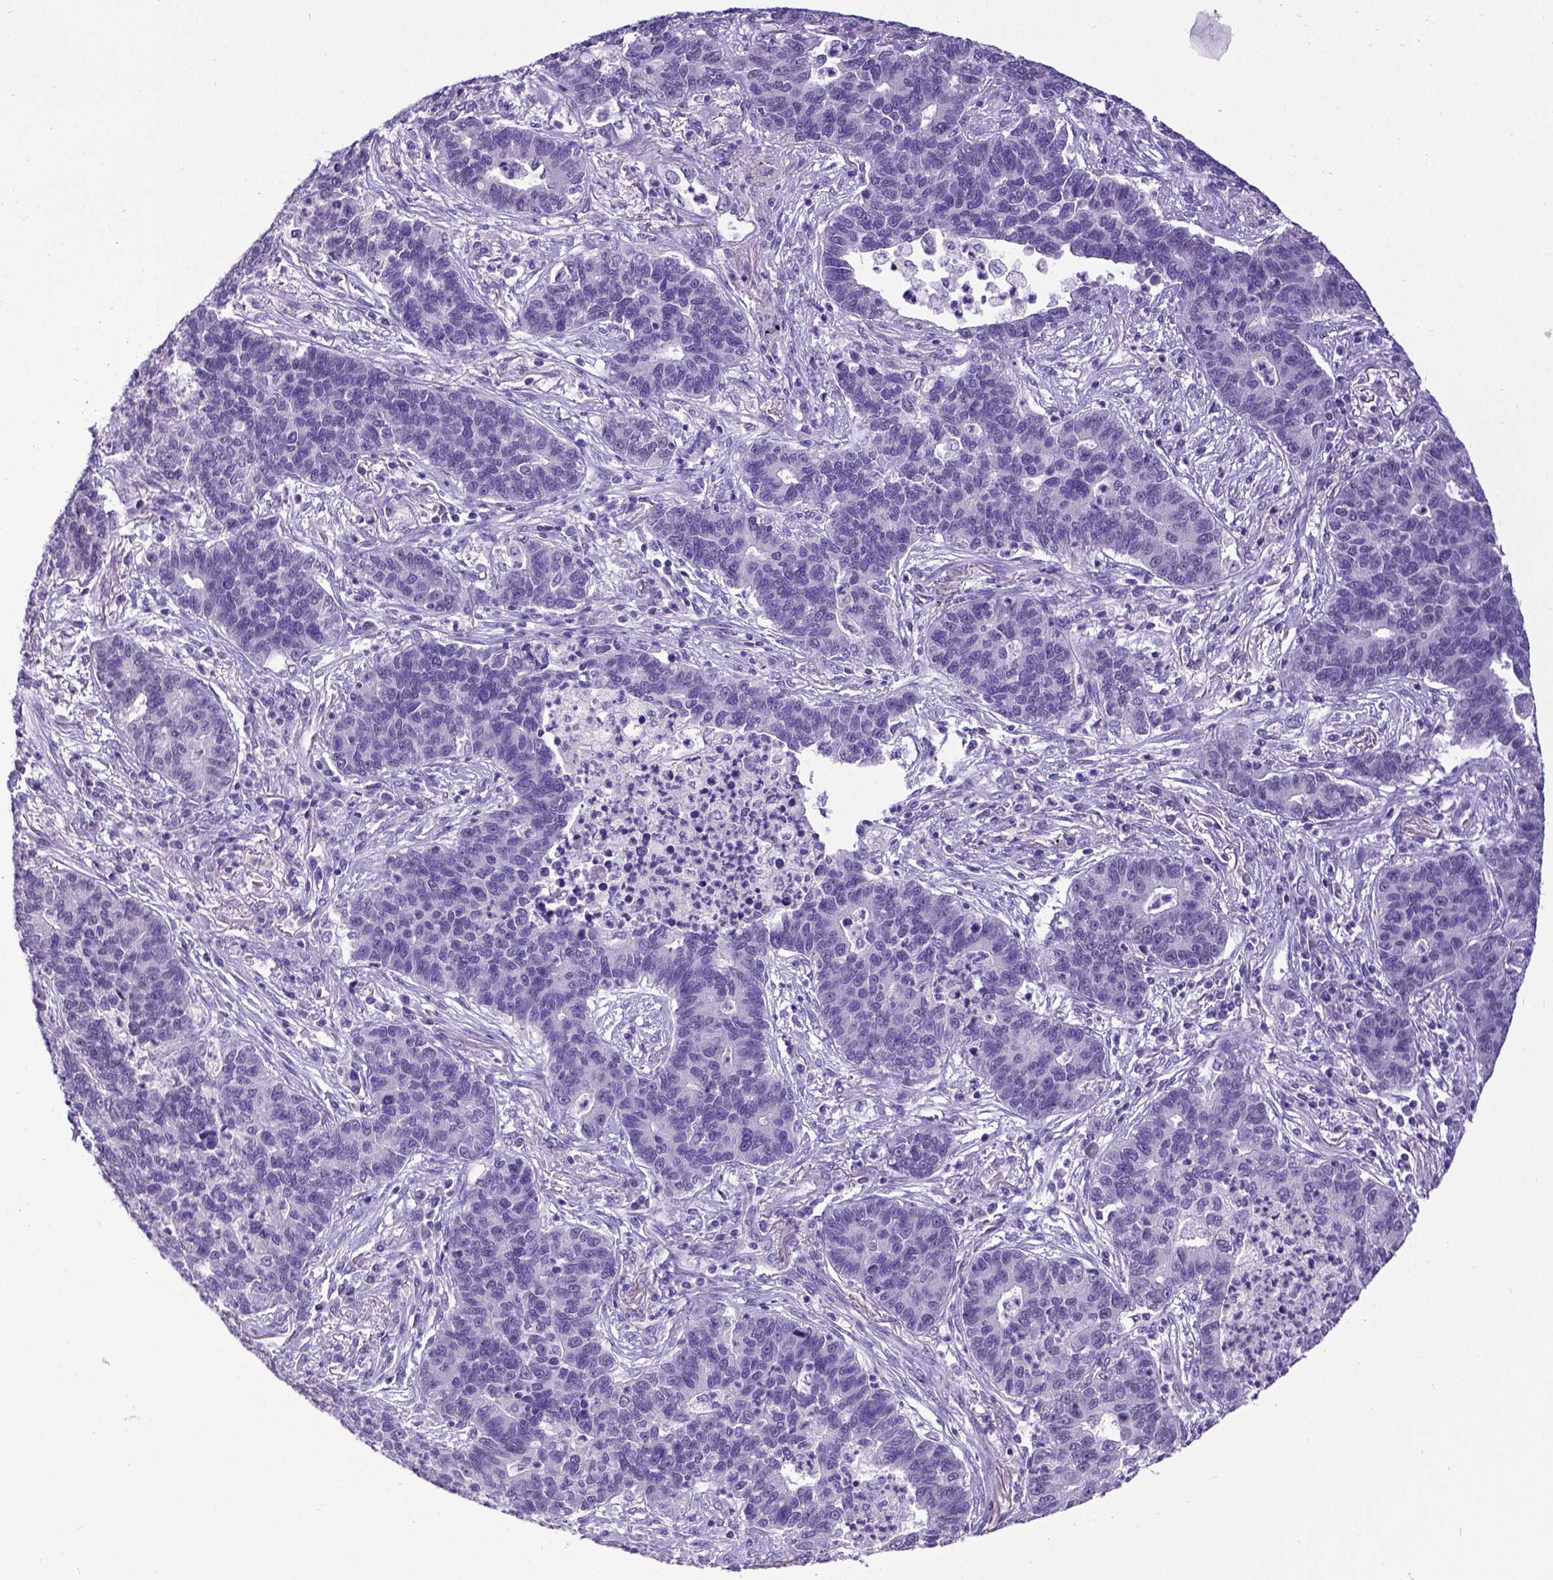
{"staining": {"intensity": "negative", "quantity": "none", "location": "none"}, "tissue": "lung cancer", "cell_type": "Tumor cells", "image_type": "cancer", "snomed": [{"axis": "morphology", "description": "Adenocarcinoma, NOS"}, {"axis": "topography", "description": "Lung"}], "caption": "Lung cancer (adenocarcinoma) stained for a protein using immunohistochemistry exhibits no expression tumor cells.", "gene": "ESR1", "patient": {"sex": "female", "age": 57}}